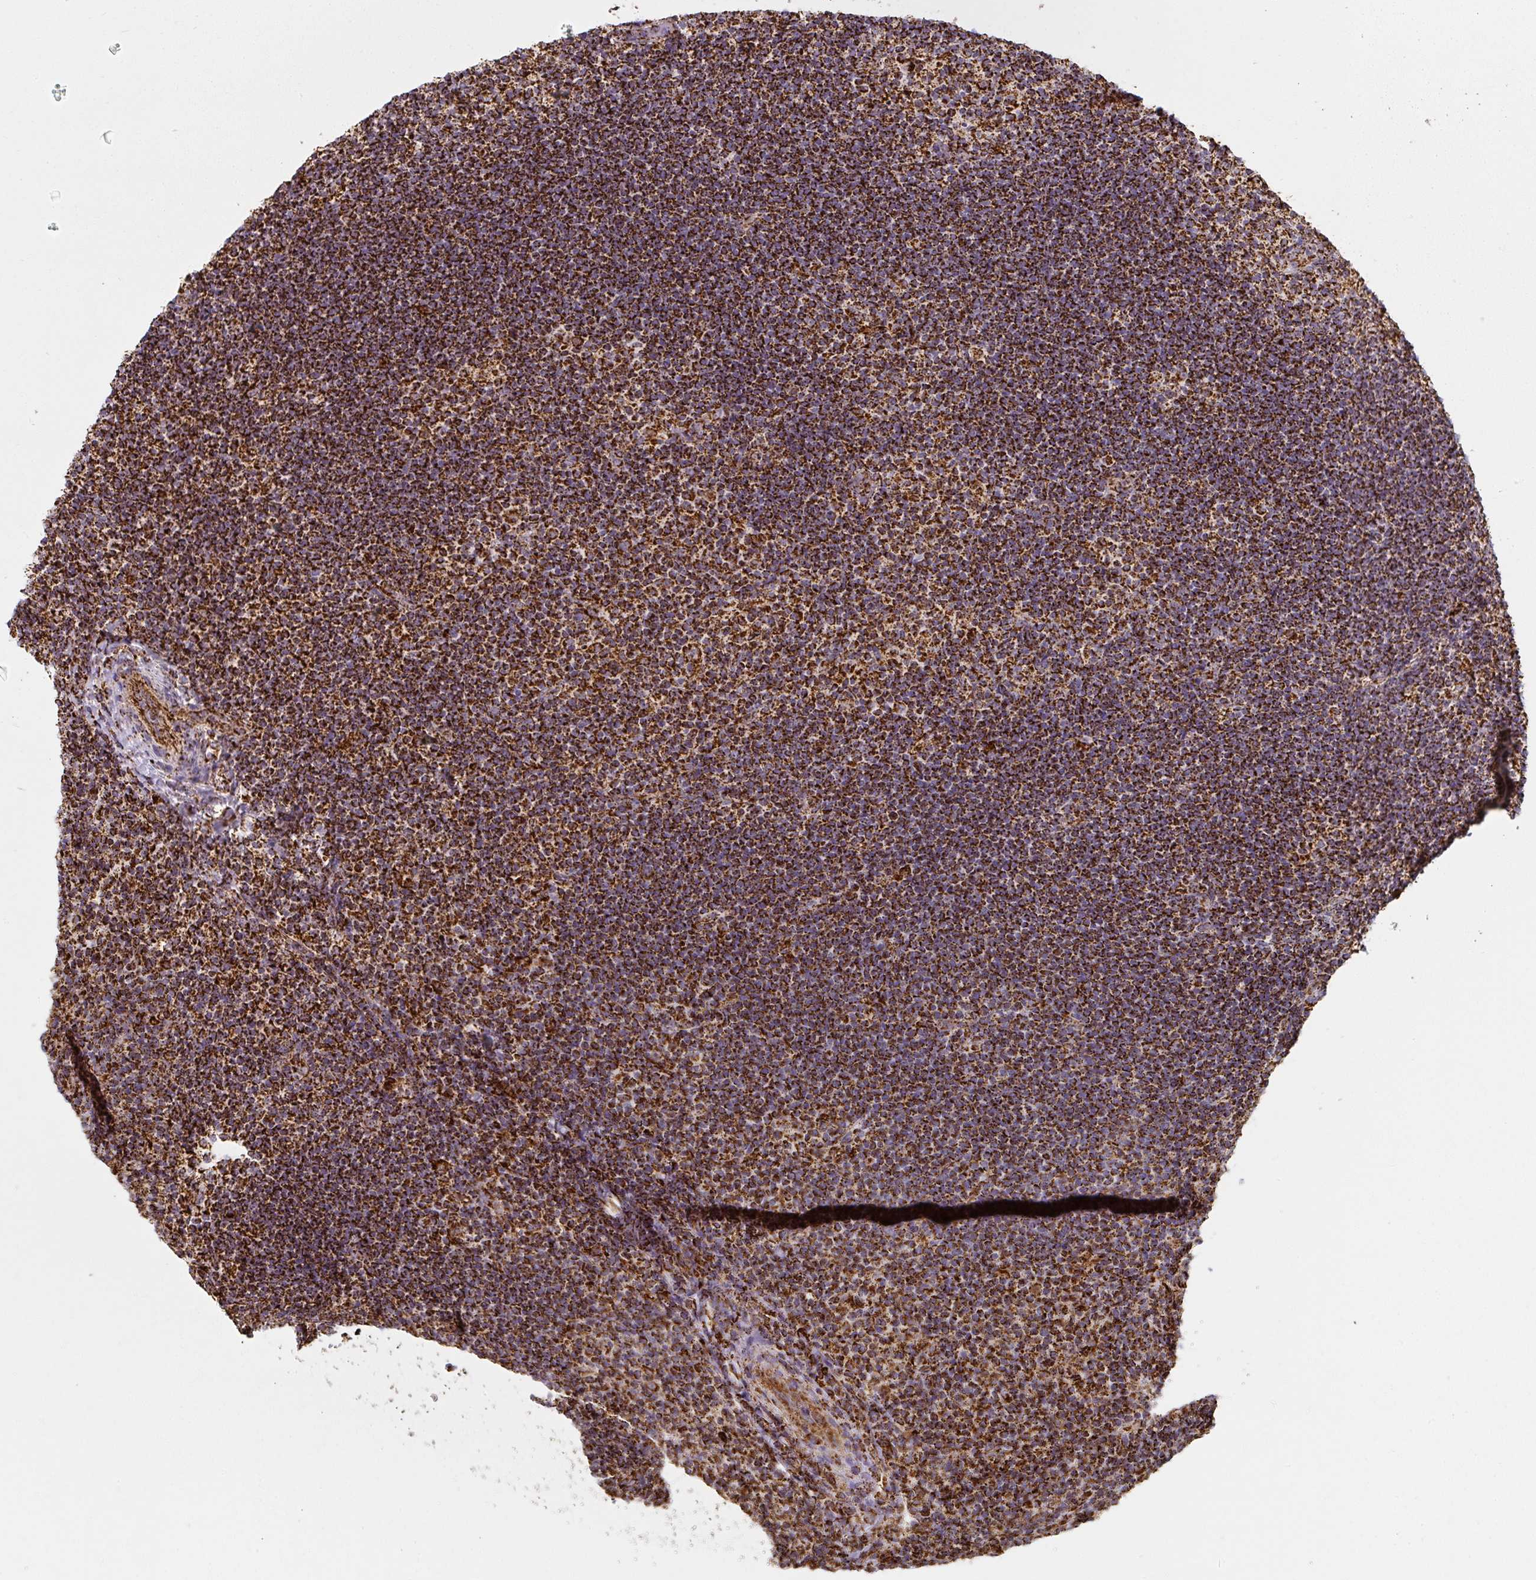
{"staining": {"intensity": "strong", "quantity": ">75%", "location": "cytoplasmic/membranous"}, "tissue": "lymphoma", "cell_type": "Tumor cells", "image_type": "cancer", "snomed": [{"axis": "morphology", "description": "Hodgkin's disease, NOS"}, {"axis": "topography", "description": "Lymph node"}], "caption": "Strong cytoplasmic/membranous expression for a protein is seen in approximately >75% of tumor cells of lymphoma using immunohistochemistry (IHC).", "gene": "ATP5F1A", "patient": {"sex": "female", "age": 57}}